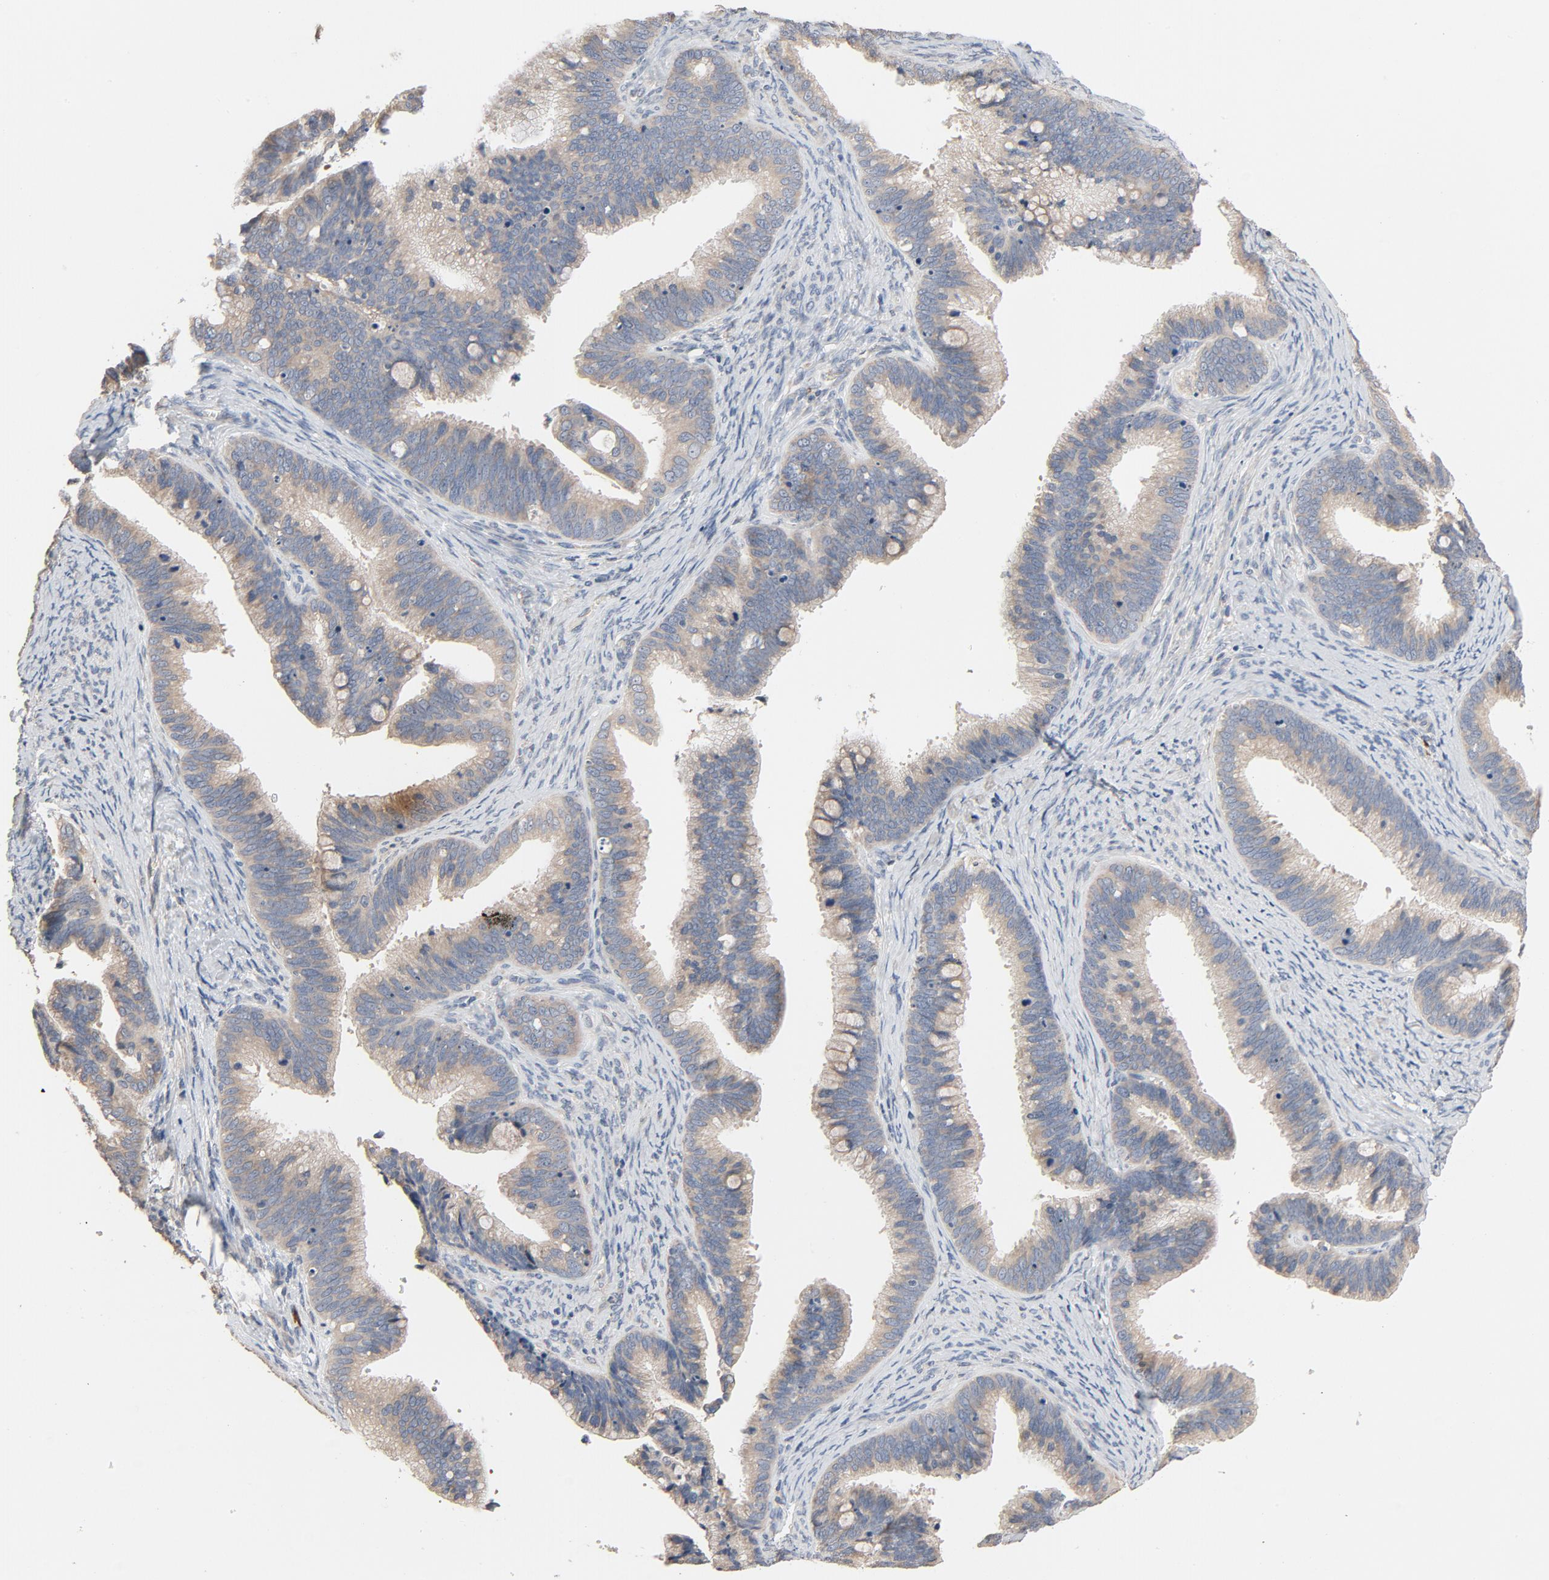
{"staining": {"intensity": "weak", "quantity": "25%-75%", "location": "cytoplasmic/membranous"}, "tissue": "cervical cancer", "cell_type": "Tumor cells", "image_type": "cancer", "snomed": [{"axis": "morphology", "description": "Adenocarcinoma, NOS"}, {"axis": "topography", "description": "Cervix"}], "caption": "Immunohistochemical staining of cervical adenocarcinoma displays low levels of weak cytoplasmic/membranous positivity in approximately 25%-75% of tumor cells.", "gene": "TLR4", "patient": {"sex": "female", "age": 47}}